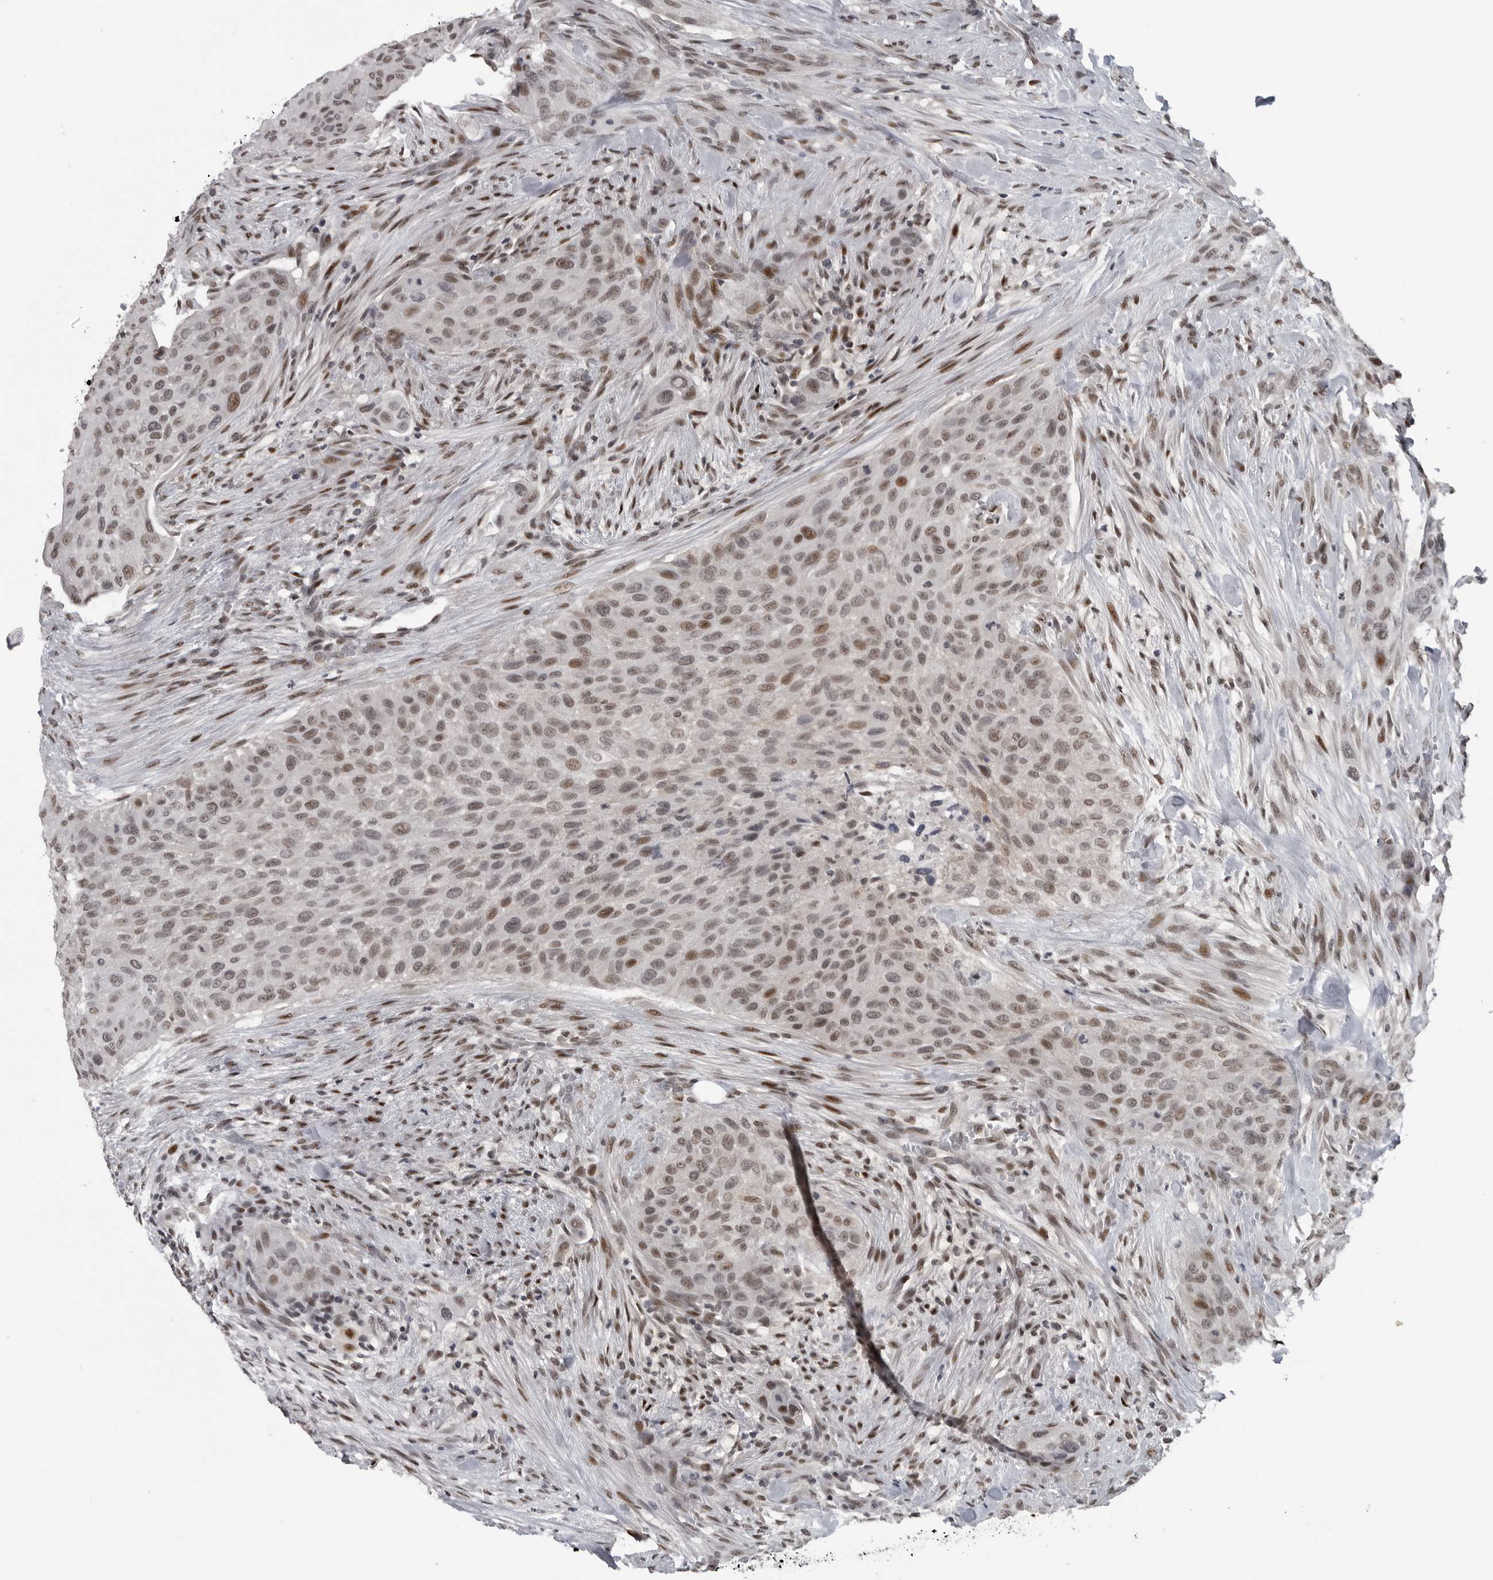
{"staining": {"intensity": "moderate", "quantity": ">75%", "location": "nuclear"}, "tissue": "urothelial cancer", "cell_type": "Tumor cells", "image_type": "cancer", "snomed": [{"axis": "morphology", "description": "Urothelial carcinoma, High grade"}, {"axis": "topography", "description": "Urinary bladder"}], "caption": "Brown immunohistochemical staining in human urothelial carcinoma (high-grade) displays moderate nuclear positivity in about >75% of tumor cells.", "gene": "C8orf58", "patient": {"sex": "male", "age": 35}}